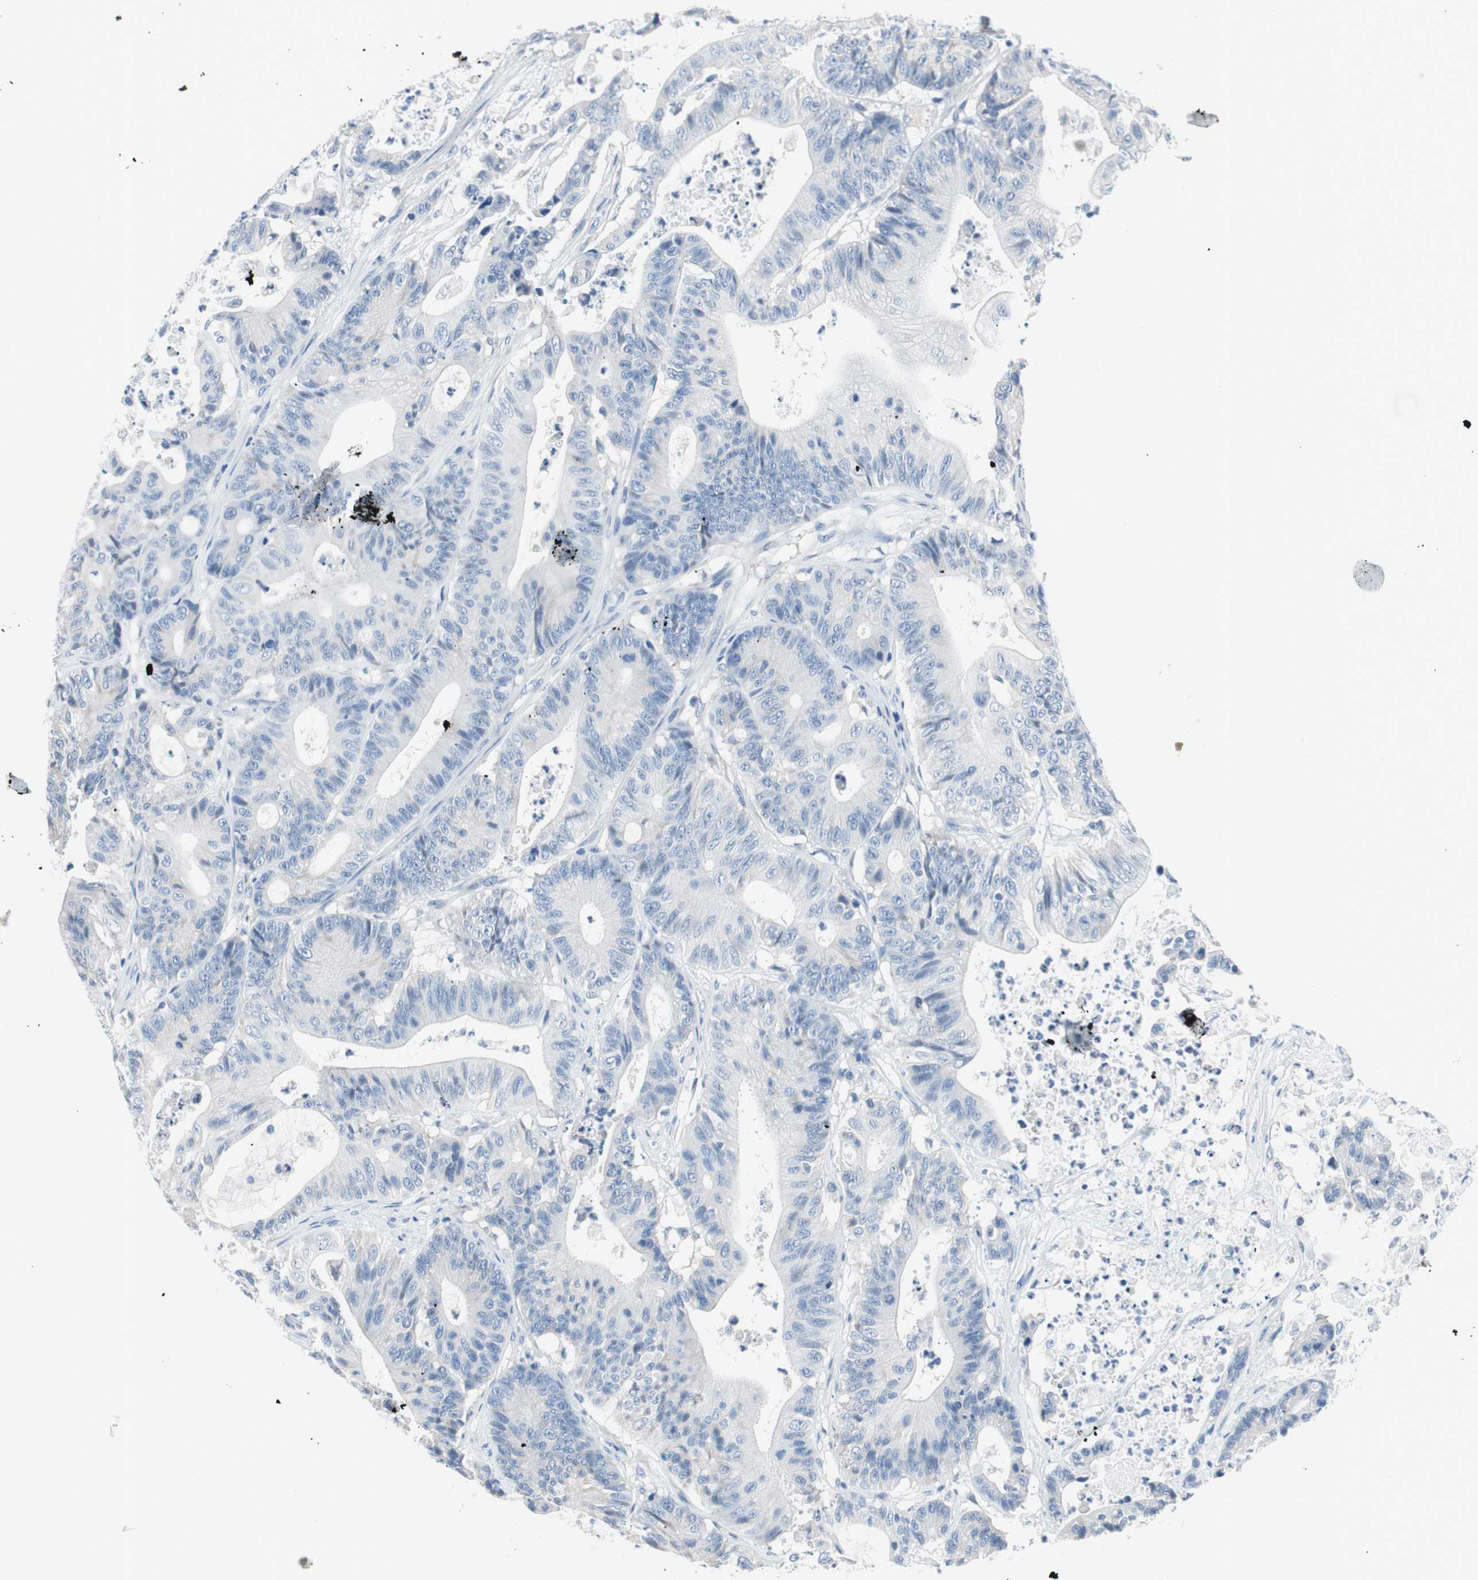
{"staining": {"intensity": "negative", "quantity": "none", "location": "none"}, "tissue": "colorectal cancer", "cell_type": "Tumor cells", "image_type": "cancer", "snomed": [{"axis": "morphology", "description": "Adenocarcinoma, NOS"}, {"axis": "topography", "description": "Colon"}], "caption": "Immunohistochemical staining of colorectal cancer (adenocarcinoma) reveals no significant positivity in tumor cells. (Stains: DAB immunohistochemistry (IHC) with hematoxylin counter stain, Microscopy: brightfield microscopy at high magnification).", "gene": "EVA1A", "patient": {"sex": "female", "age": 84}}